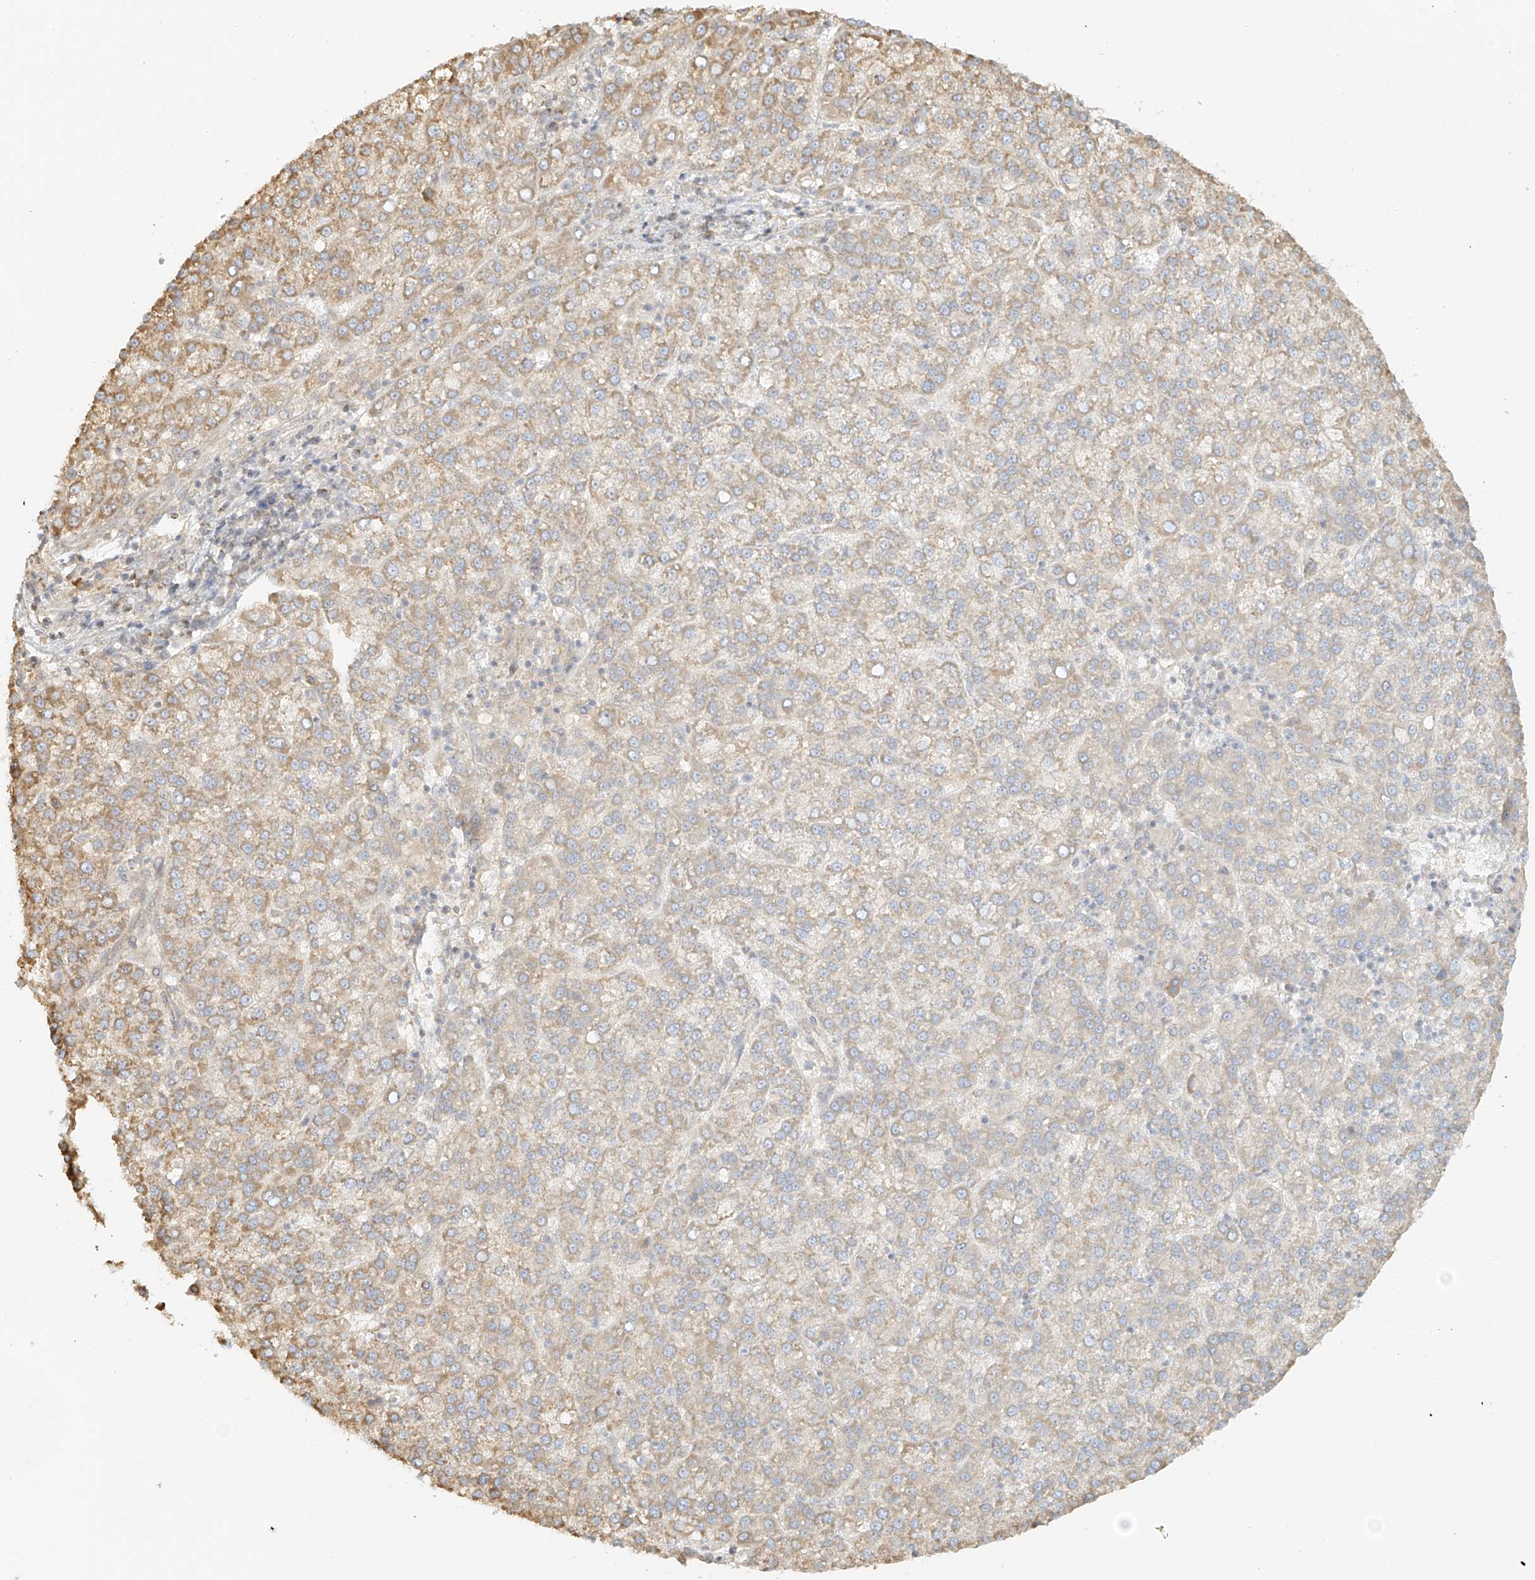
{"staining": {"intensity": "weak", "quantity": ">75%", "location": "cytoplasmic/membranous"}, "tissue": "liver cancer", "cell_type": "Tumor cells", "image_type": "cancer", "snomed": [{"axis": "morphology", "description": "Carcinoma, Hepatocellular, NOS"}, {"axis": "topography", "description": "Liver"}], "caption": "Immunohistochemical staining of liver hepatocellular carcinoma demonstrates low levels of weak cytoplasmic/membranous positivity in about >75% of tumor cells. The protein of interest is stained brown, and the nuclei are stained in blue (DAB (3,3'-diaminobenzidine) IHC with brightfield microscopy, high magnification).", "gene": "UPK1B", "patient": {"sex": "female", "age": 58}}